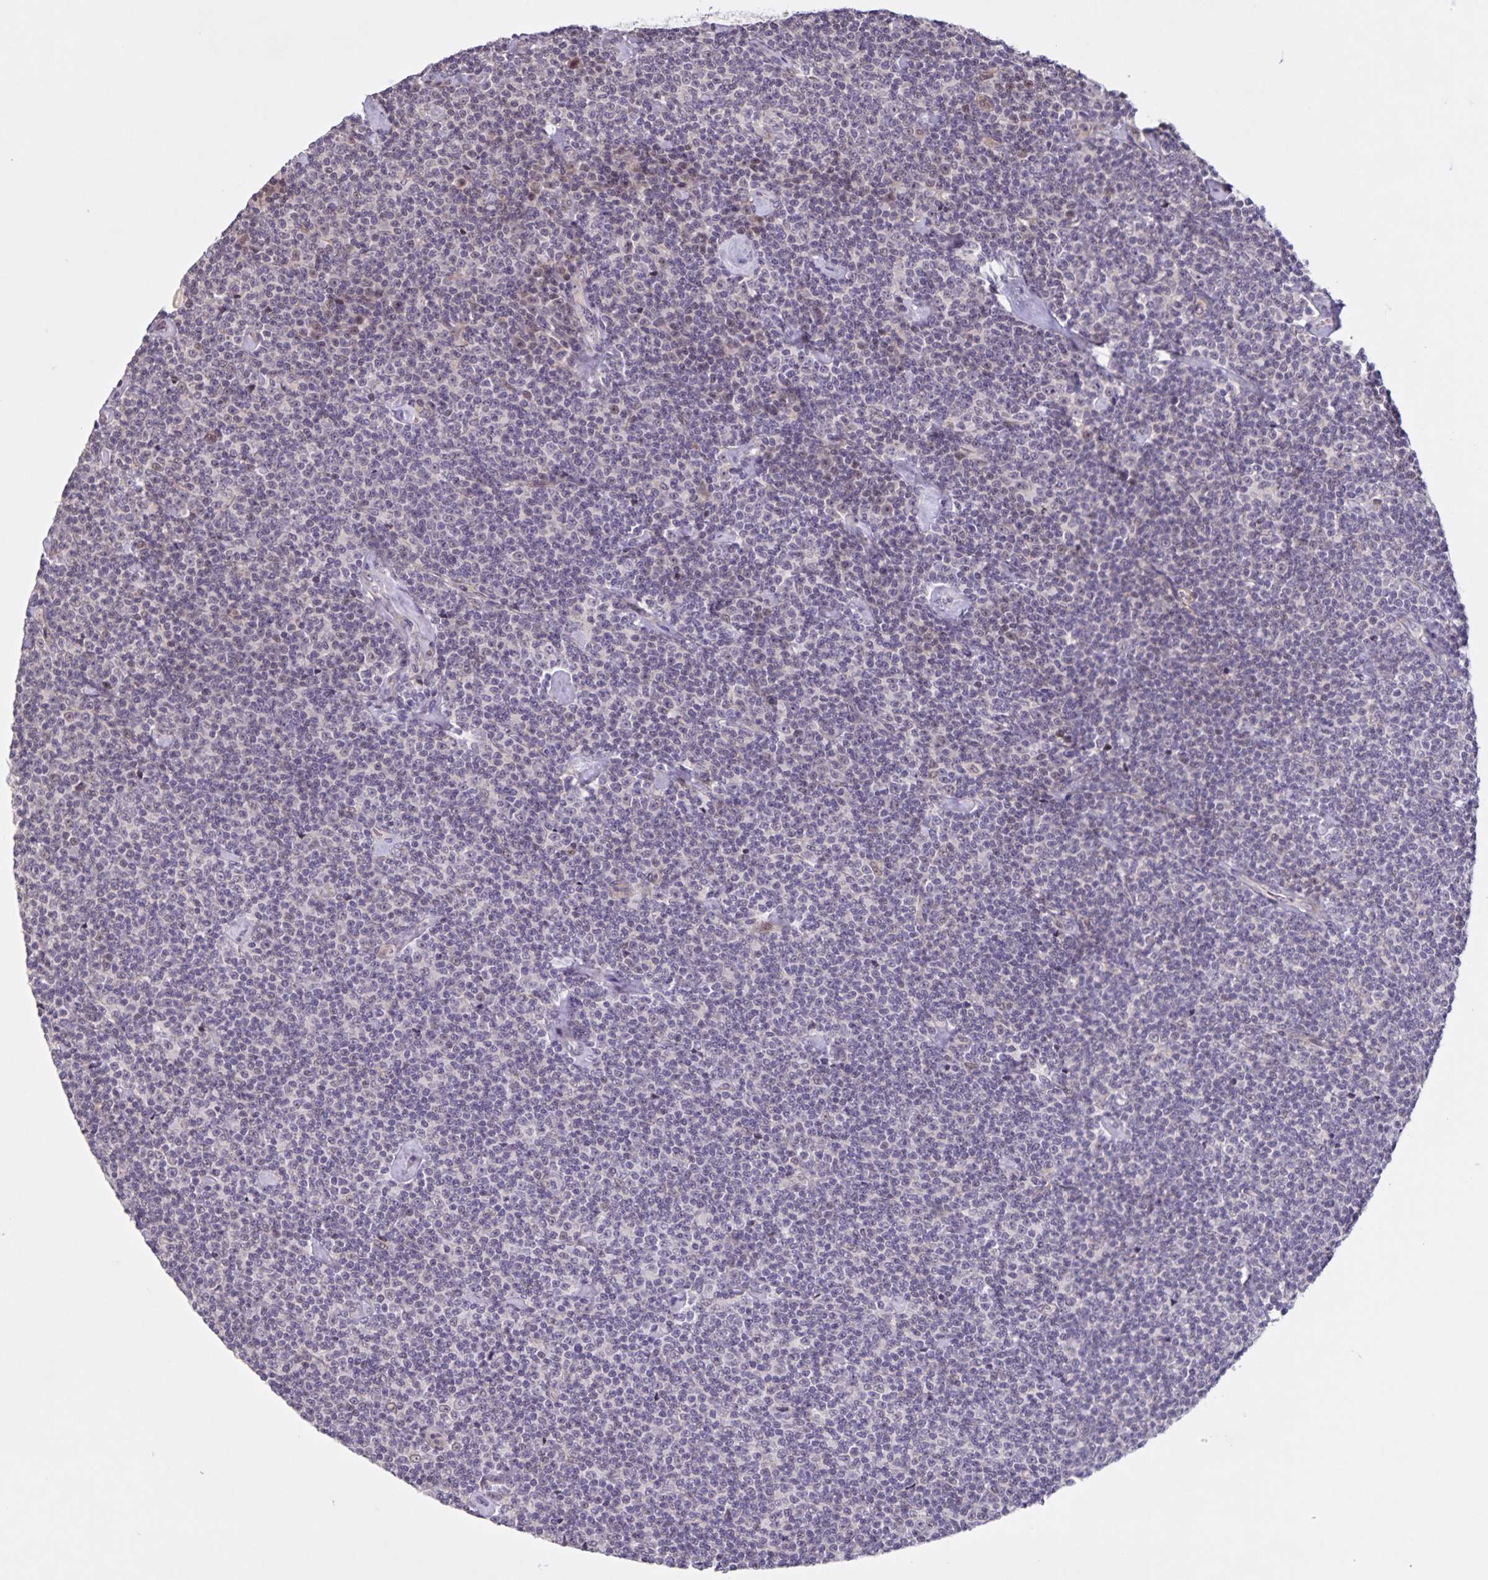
{"staining": {"intensity": "negative", "quantity": "none", "location": "none"}, "tissue": "lymphoma", "cell_type": "Tumor cells", "image_type": "cancer", "snomed": [{"axis": "morphology", "description": "Malignant lymphoma, non-Hodgkin's type, Low grade"}, {"axis": "topography", "description": "Lymph node"}], "caption": "Protein analysis of lymphoma exhibits no significant staining in tumor cells.", "gene": "GDF2", "patient": {"sex": "male", "age": 81}}